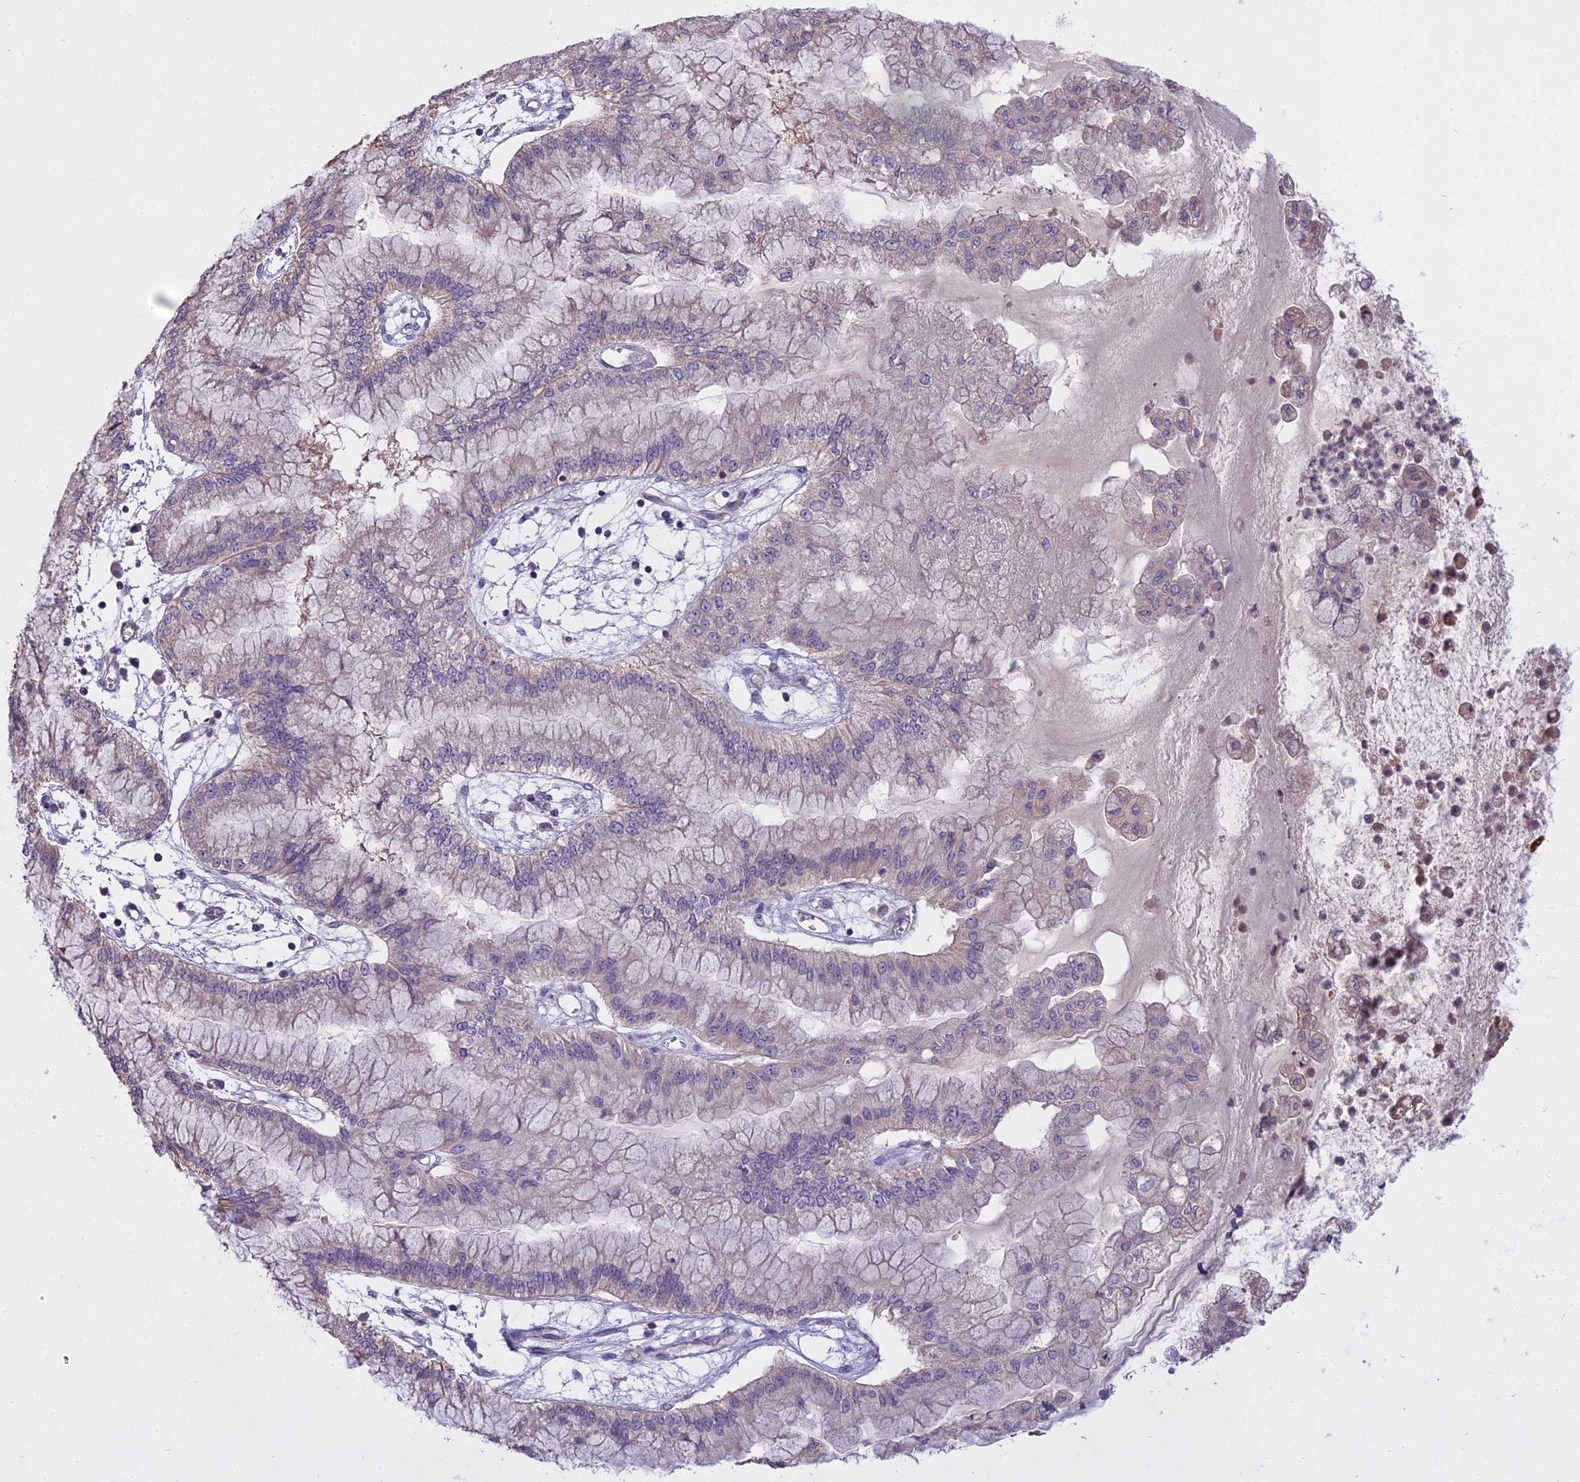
{"staining": {"intensity": "negative", "quantity": "none", "location": "none"}, "tissue": "pancreatic cancer", "cell_type": "Tumor cells", "image_type": "cancer", "snomed": [{"axis": "morphology", "description": "Adenocarcinoma, NOS"}, {"axis": "topography", "description": "Pancreas"}], "caption": "Immunohistochemical staining of adenocarcinoma (pancreatic) displays no significant staining in tumor cells.", "gene": "WFDC2", "patient": {"sex": "male", "age": 73}}